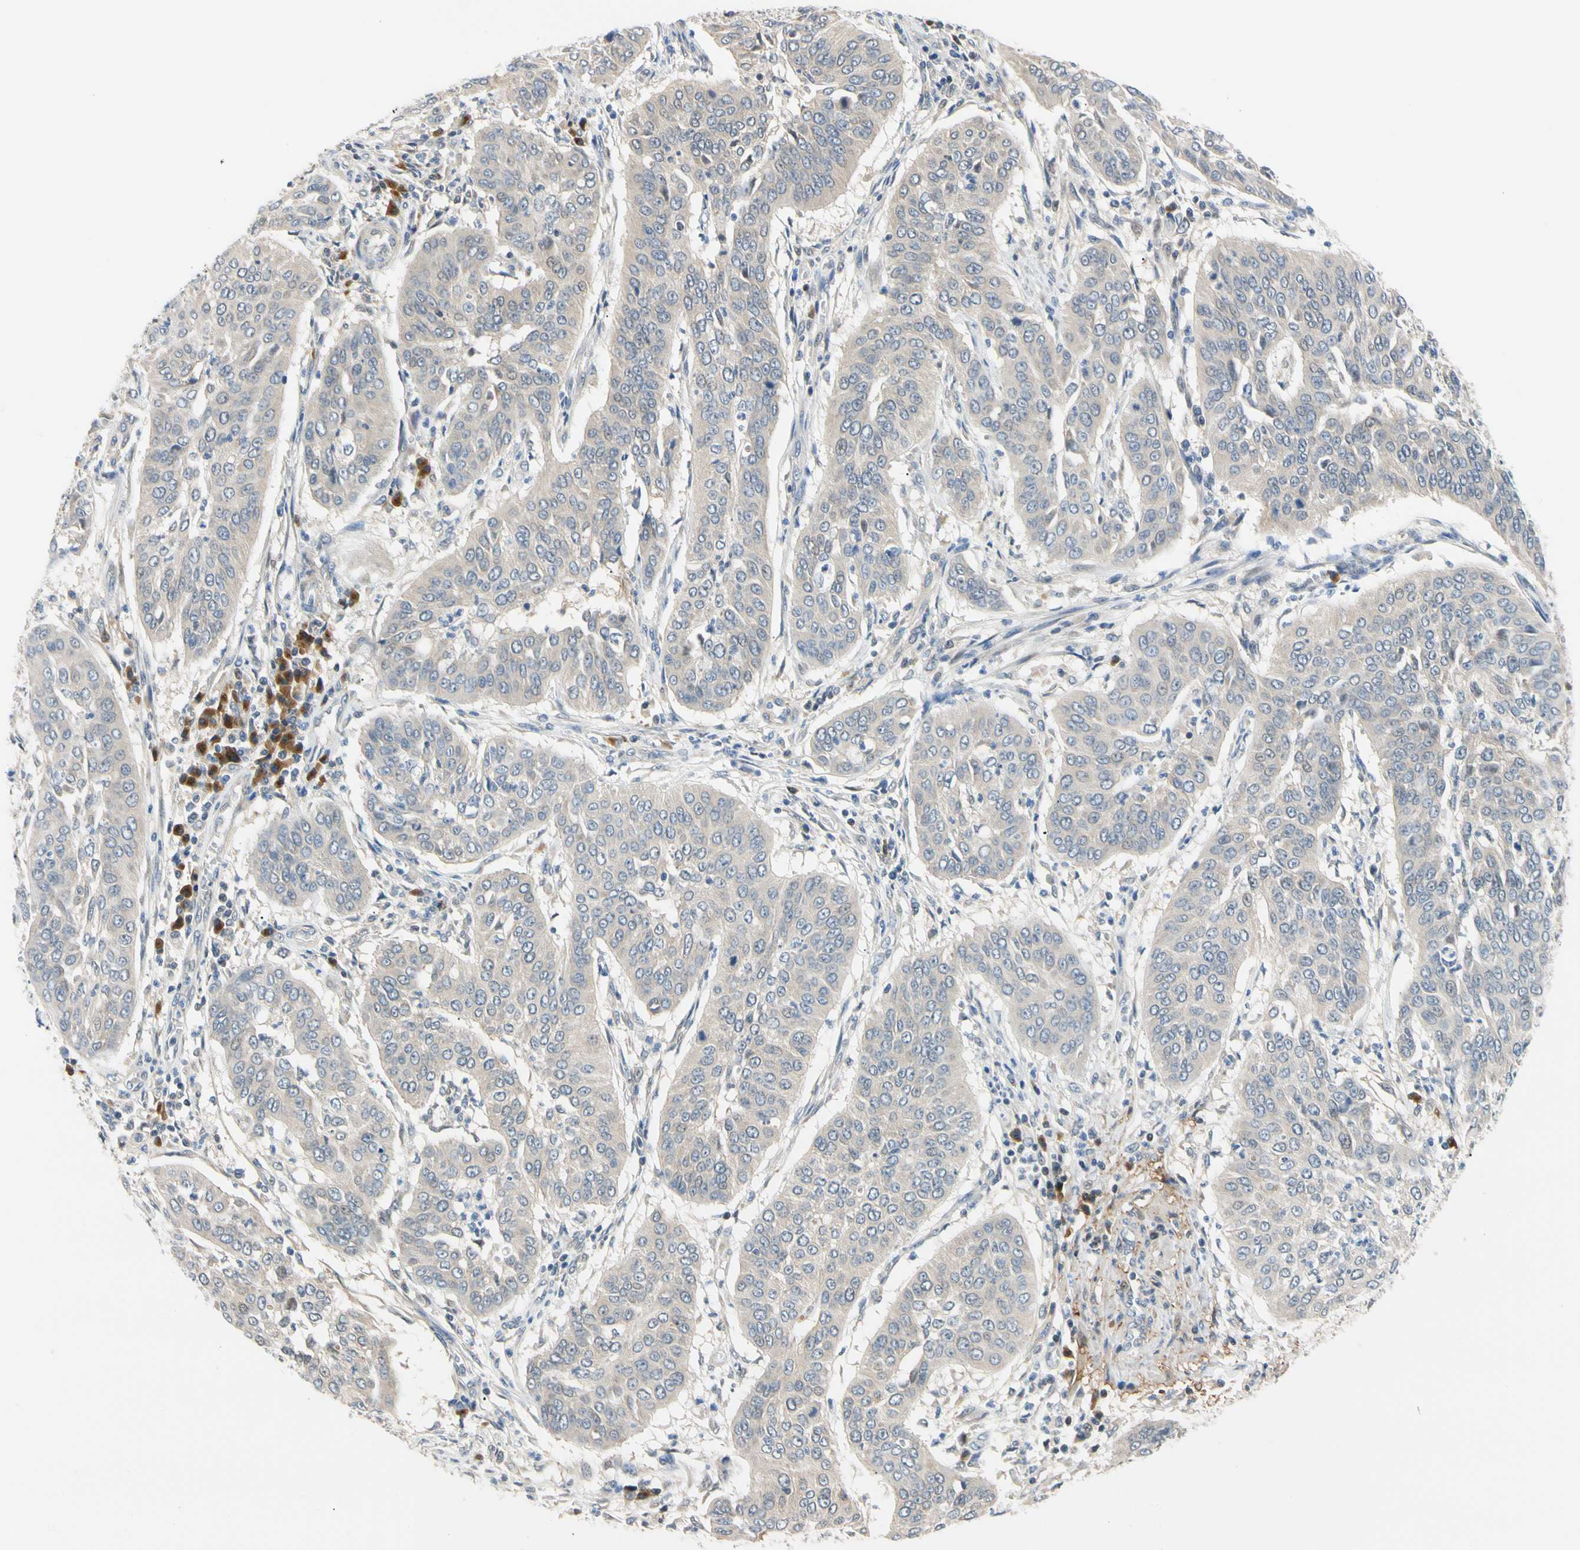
{"staining": {"intensity": "negative", "quantity": "none", "location": "none"}, "tissue": "cervical cancer", "cell_type": "Tumor cells", "image_type": "cancer", "snomed": [{"axis": "morphology", "description": "Normal tissue, NOS"}, {"axis": "morphology", "description": "Squamous cell carcinoma, NOS"}, {"axis": "topography", "description": "Cervix"}], "caption": "Immunohistochemistry (IHC) photomicrograph of human cervical cancer stained for a protein (brown), which displays no expression in tumor cells.", "gene": "SEC23B", "patient": {"sex": "female", "age": 39}}